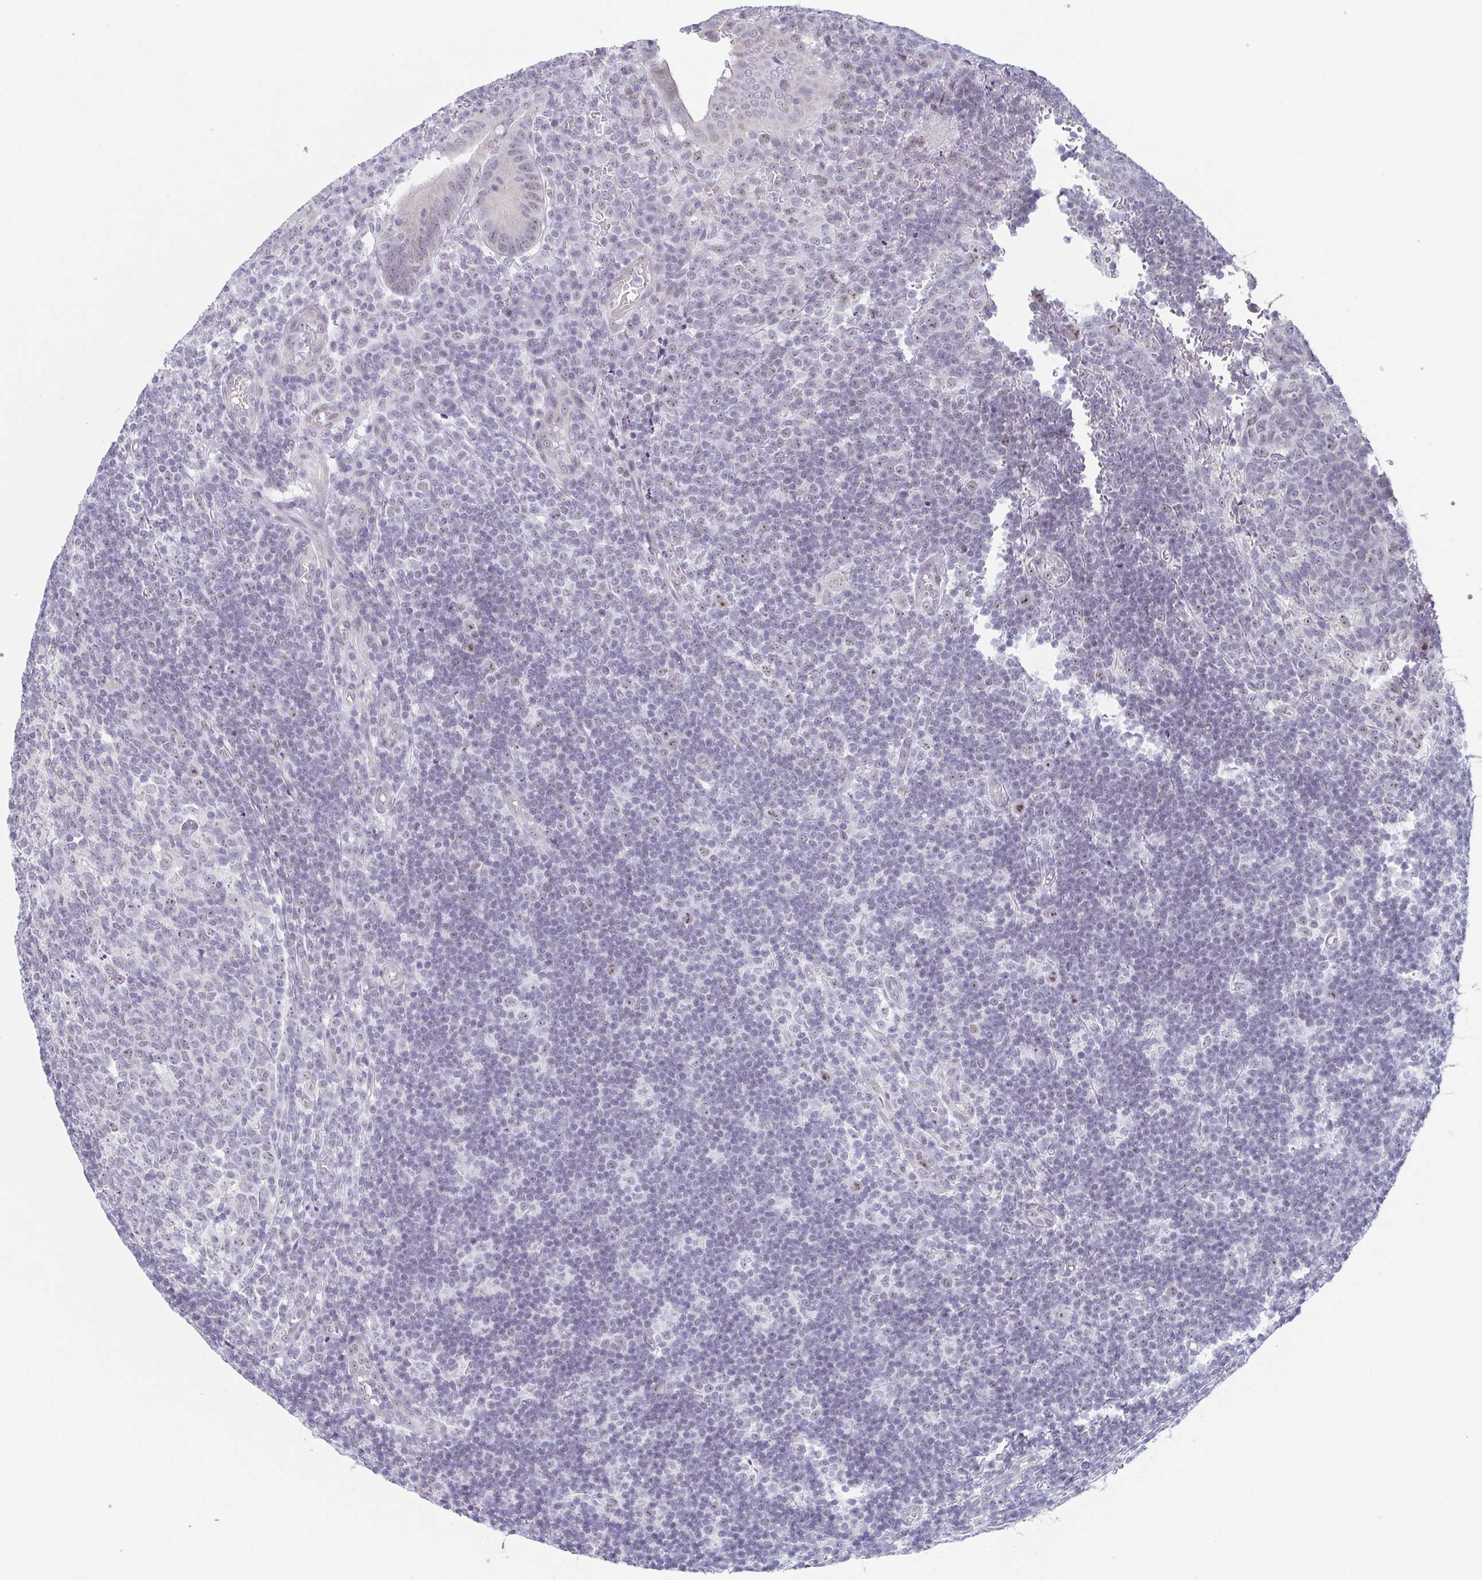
{"staining": {"intensity": "weak", "quantity": "<25%", "location": "nuclear"}, "tissue": "appendix", "cell_type": "Glandular cells", "image_type": "normal", "snomed": [{"axis": "morphology", "description": "Normal tissue, NOS"}, {"axis": "topography", "description": "Appendix"}], "caption": "Immunohistochemistry histopathology image of benign human appendix stained for a protein (brown), which demonstrates no positivity in glandular cells. (DAB (3,3'-diaminobenzidine) immunohistochemistry (IHC) with hematoxylin counter stain).", "gene": "EXOSC7", "patient": {"sex": "male", "age": 18}}